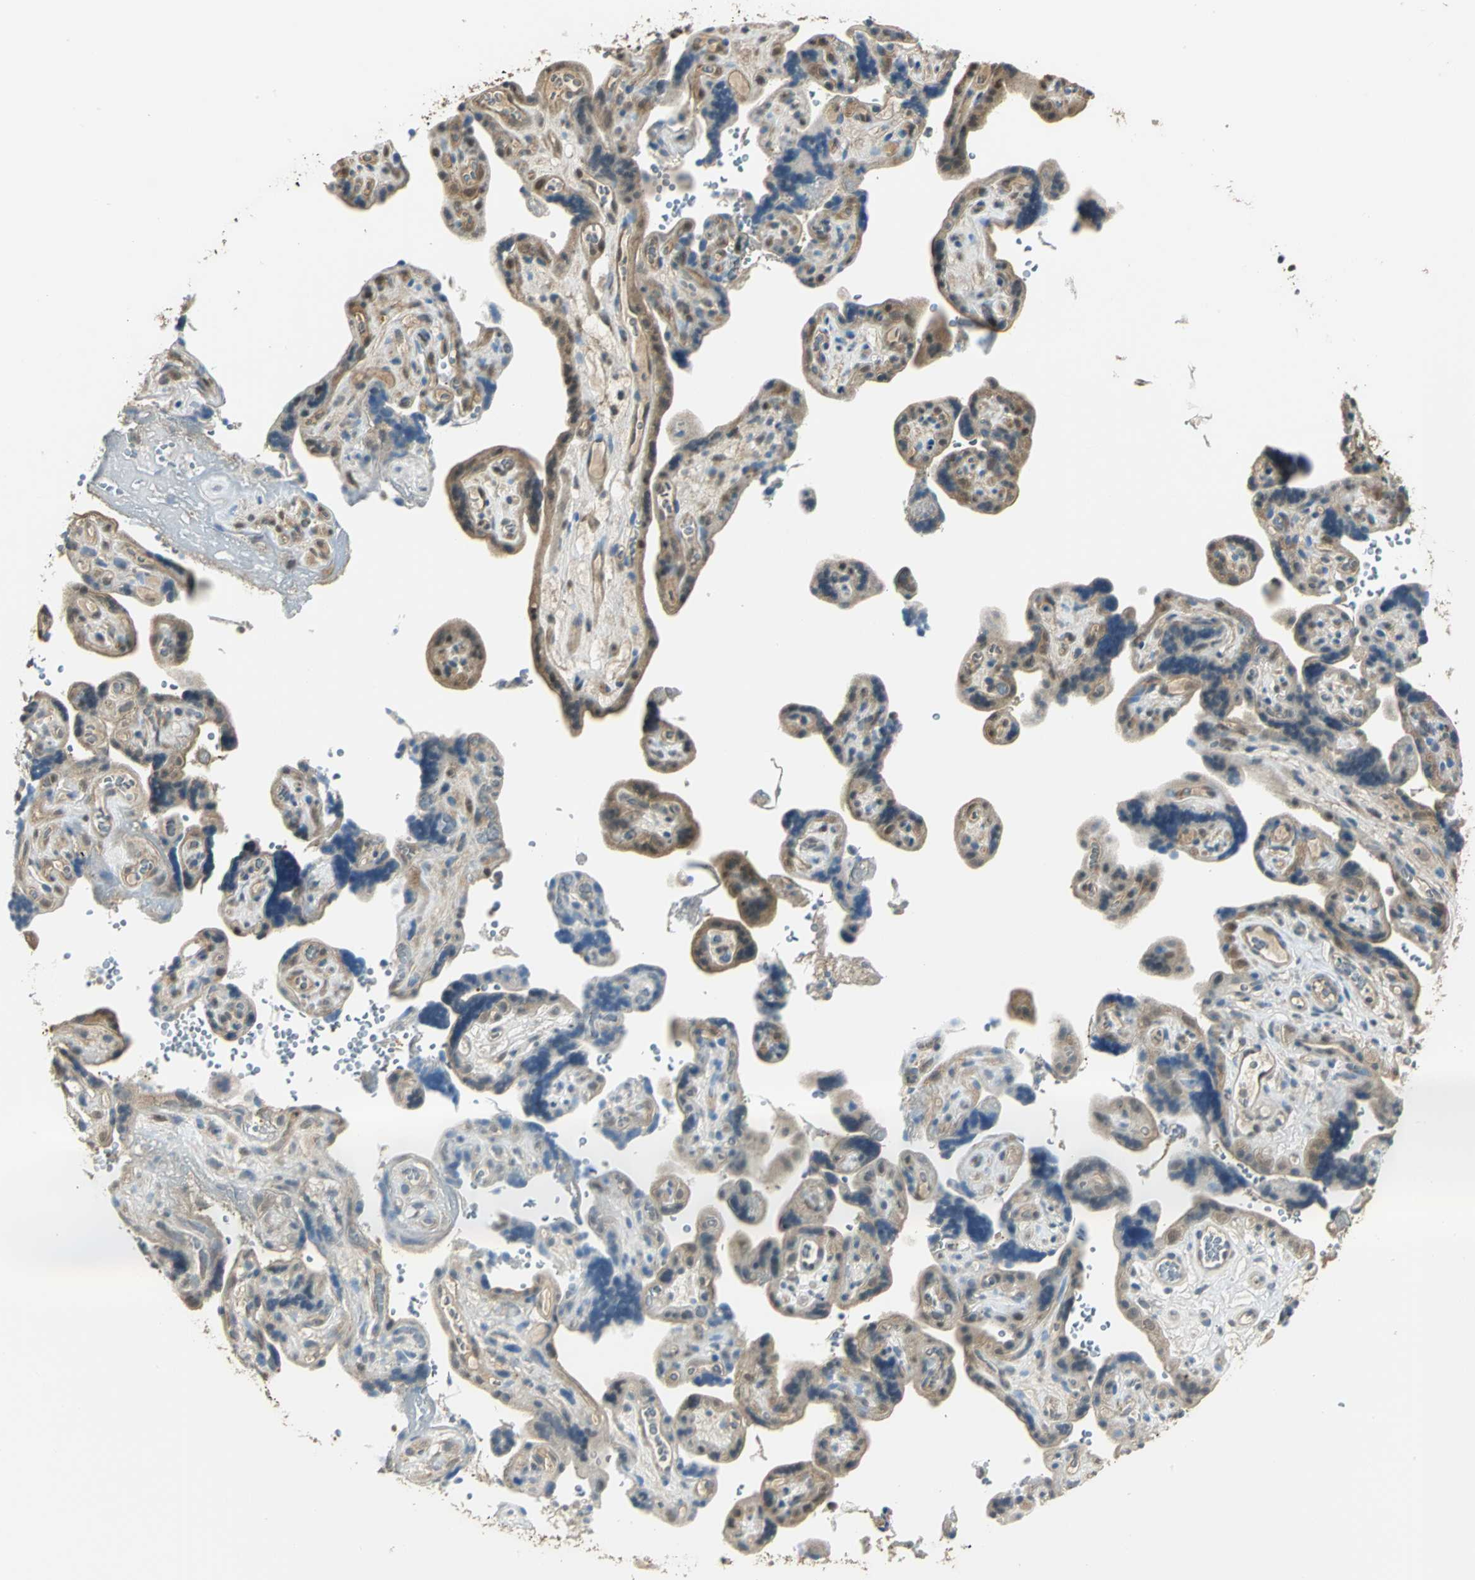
{"staining": {"intensity": "moderate", "quantity": ">75%", "location": "cytoplasmic/membranous"}, "tissue": "placenta", "cell_type": "Decidual cells", "image_type": "normal", "snomed": [{"axis": "morphology", "description": "Normal tissue, NOS"}, {"axis": "topography", "description": "Placenta"}], "caption": "Unremarkable placenta shows moderate cytoplasmic/membranous expression in about >75% of decidual cells, visualized by immunohistochemistry.", "gene": "PARK7", "patient": {"sex": "female", "age": 30}}